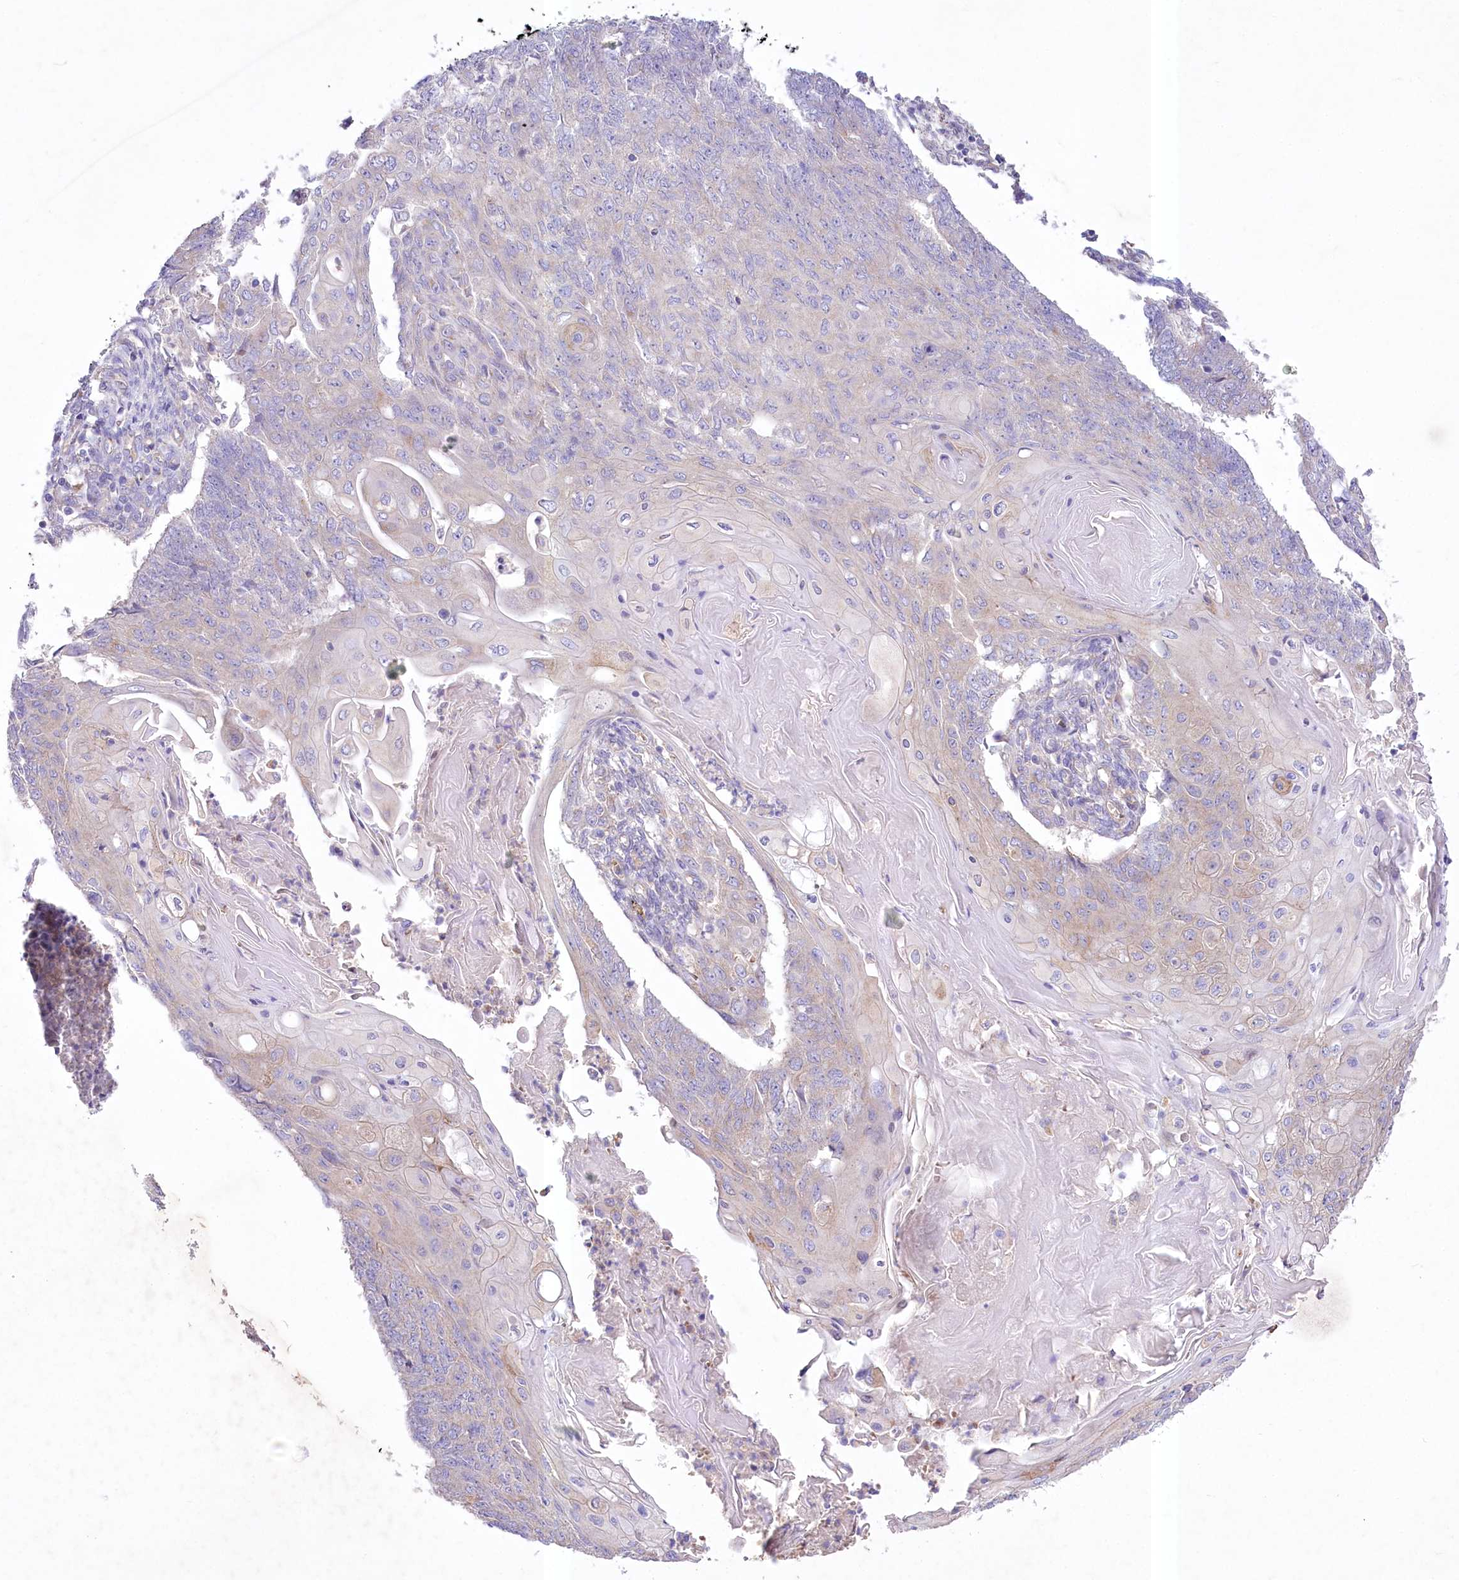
{"staining": {"intensity": "weak", "quantity": "<25%", "location": "cytoplasmic/membranous"}, "tissue": "endometrial cancer", "cell_type": "Tumor cells", "image_type": "cancer", "snomed": [{"axis": "morphology", "description": "Adenocarcinoma, NOS"}, {"axis": "topography", "description": "Endometrium"}], "caption": "A high-resolution photomicrograph shows immunohistochemistry (IHC) staining of endometrial adenocarcinoma, which reveals no significant staining in tumor cells.", "gene": "PRSS53", "patient": {"sex": "female", "age": 32}}